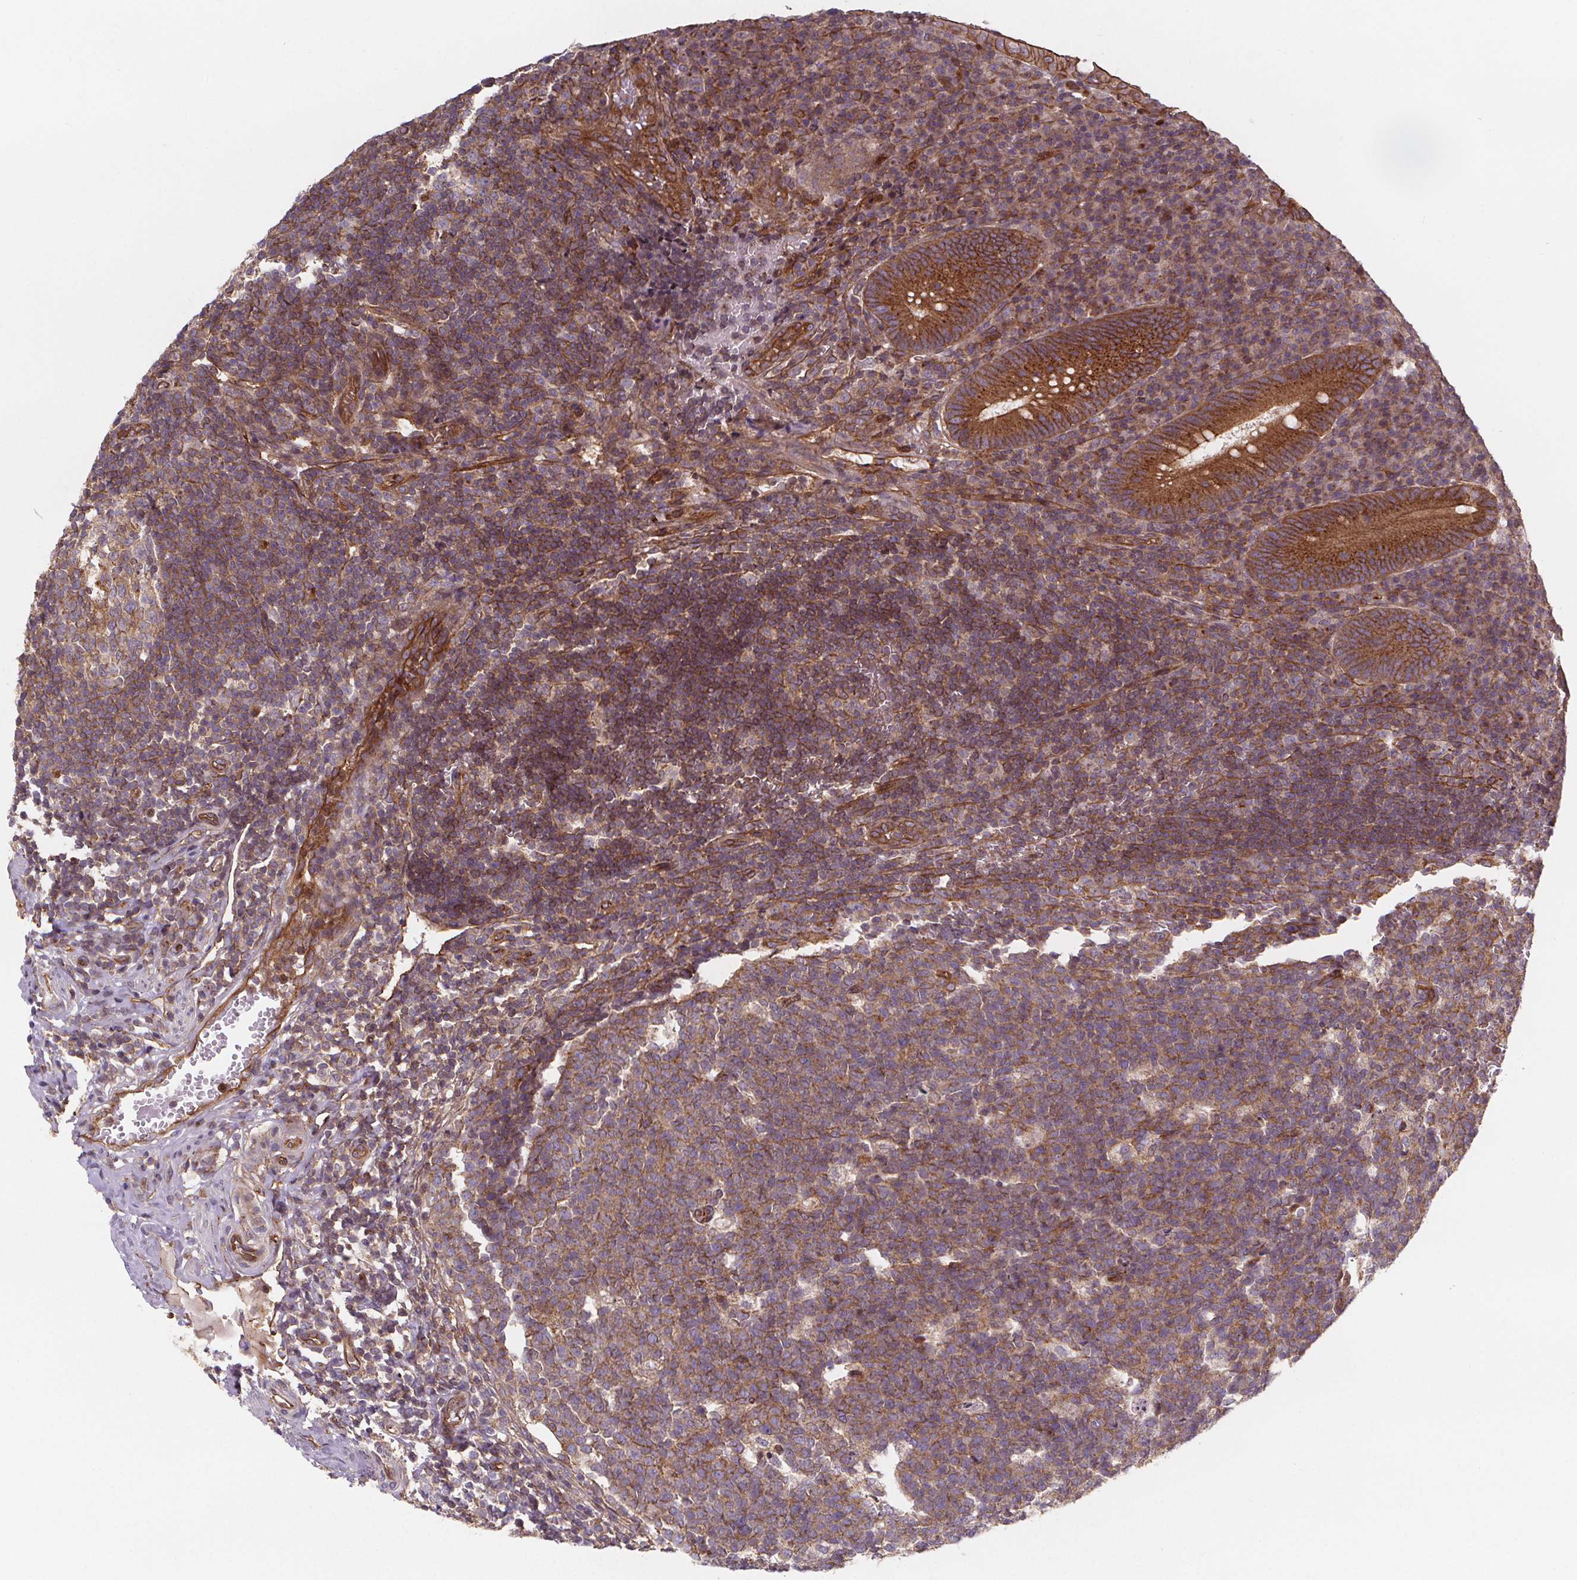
{"staining": {"intensity": "strong", "quantity": ">75%", "location": "cytoplasmic/membranous"}, "tissue": "appendix", "cell_type": "Glandular cells", "image_type": "normal", "snomed": [{"axis": "morphology", "description": "Normal tissue, NOS"}, {"axis": "topography", "description": "Appendix"}], "caption": "High-power microscopy captured an immunohistochemistry (IHC) photomicrograph of normal appendix, revealing strong cytoplasmic/membranous positivity in approximately >75% of glandular cells. Ihc stains the protein of interest in brown and the nuclei are stained blue.", "gene": "CLINT1", "patient": {"sex": "male", "age": 18}}